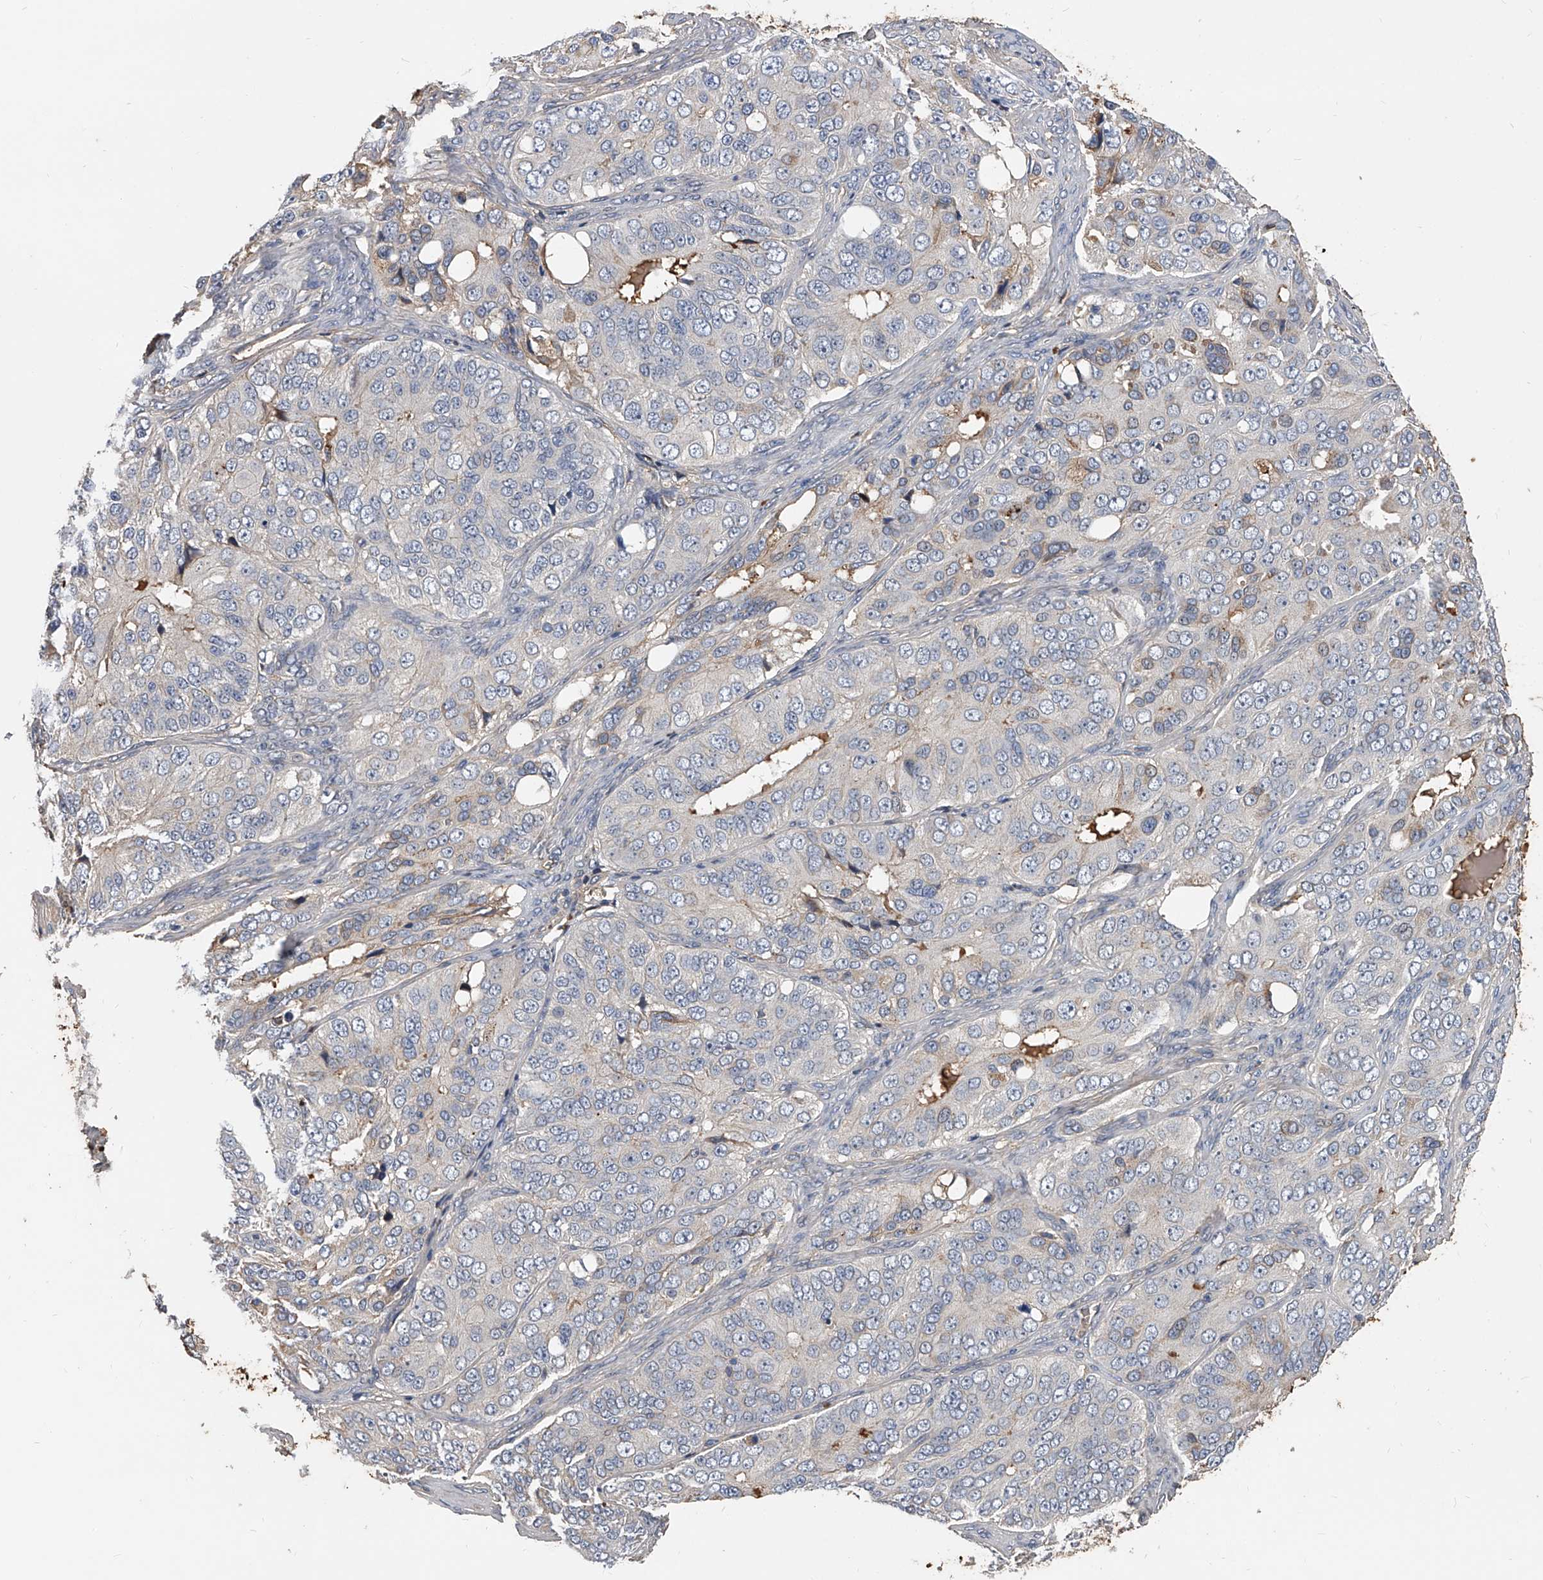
{"staining": {"intensity": "negative", "quantity": "none", "location": "none"}, "tissue": "ovarian cancer", "cell_type": "Tumor cells", "image_type": "cancer", "snomed": [{"axis": "morphology", "description": "Carcinoma, endometroid"}, {"axis": "topography", "description": "Ovary"}], "caption": "Immunohistochemical staining of human ovarian endometroid carcinoma displays no significant positivity in tumor cells.", "gene": "ZNF25", "patient": {"sex": "female", "age": 51}}